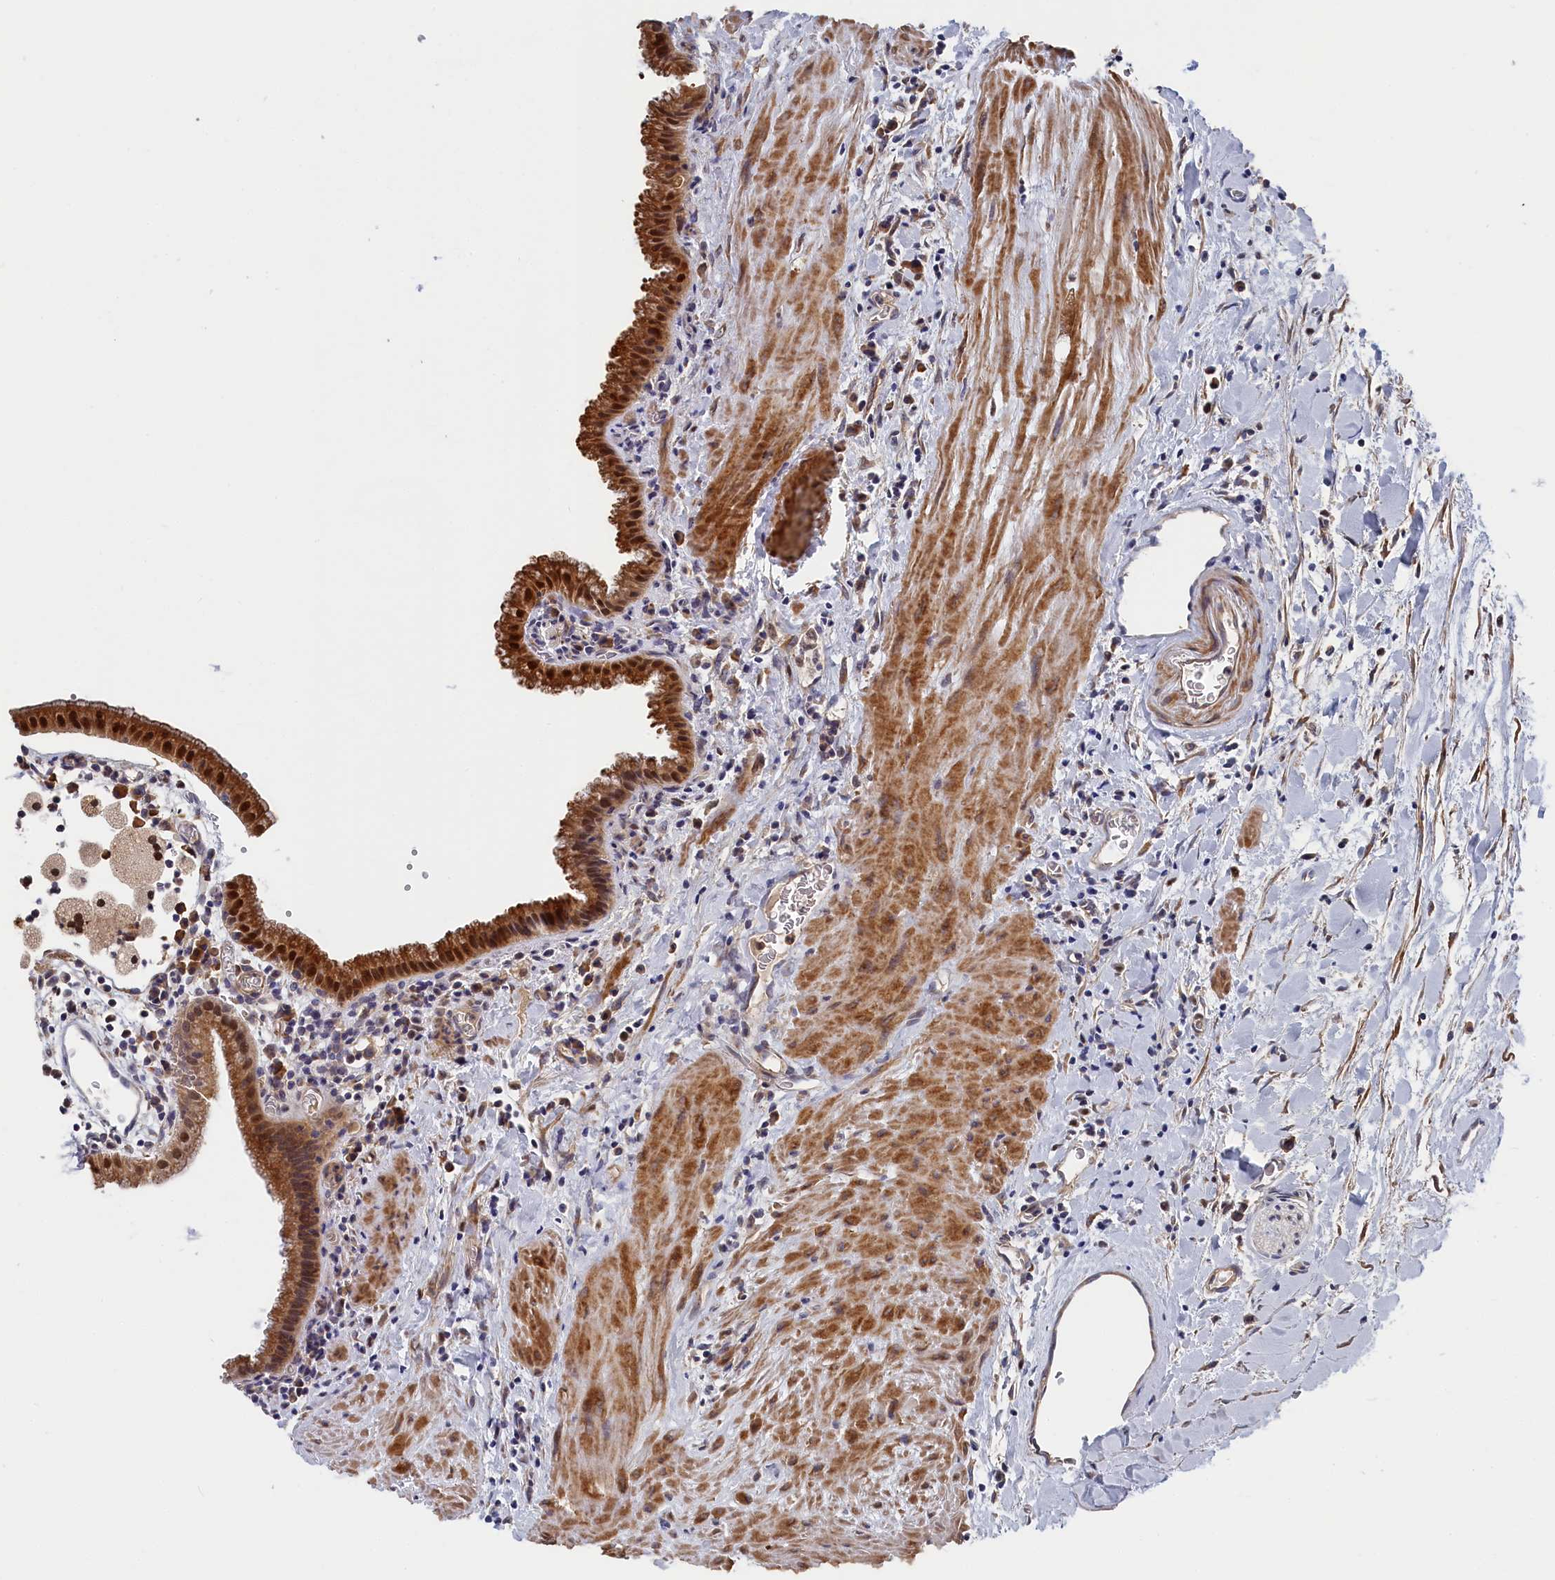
{"staining": {"intensity": "strong", "quantity": "25%-75%", "location": "cytoplasmic/membranous,nuclear"}, "tissue": "gallbladder", "cell_type": "Glandular cells", "image_type": "normal", "snomed": [{"axis": "morphology", "description": "Normal tissue, NOS"}, {"axis": "topography", "description": "Gallbladder"}], "caption": "The immunohistochemical stain shows strong cytoplasmic/membranous,nuclear staining in glandular cells of normal gallbladder.", "gene": "CYB5D2", "patient": {"sex": "male", "age": 78}}